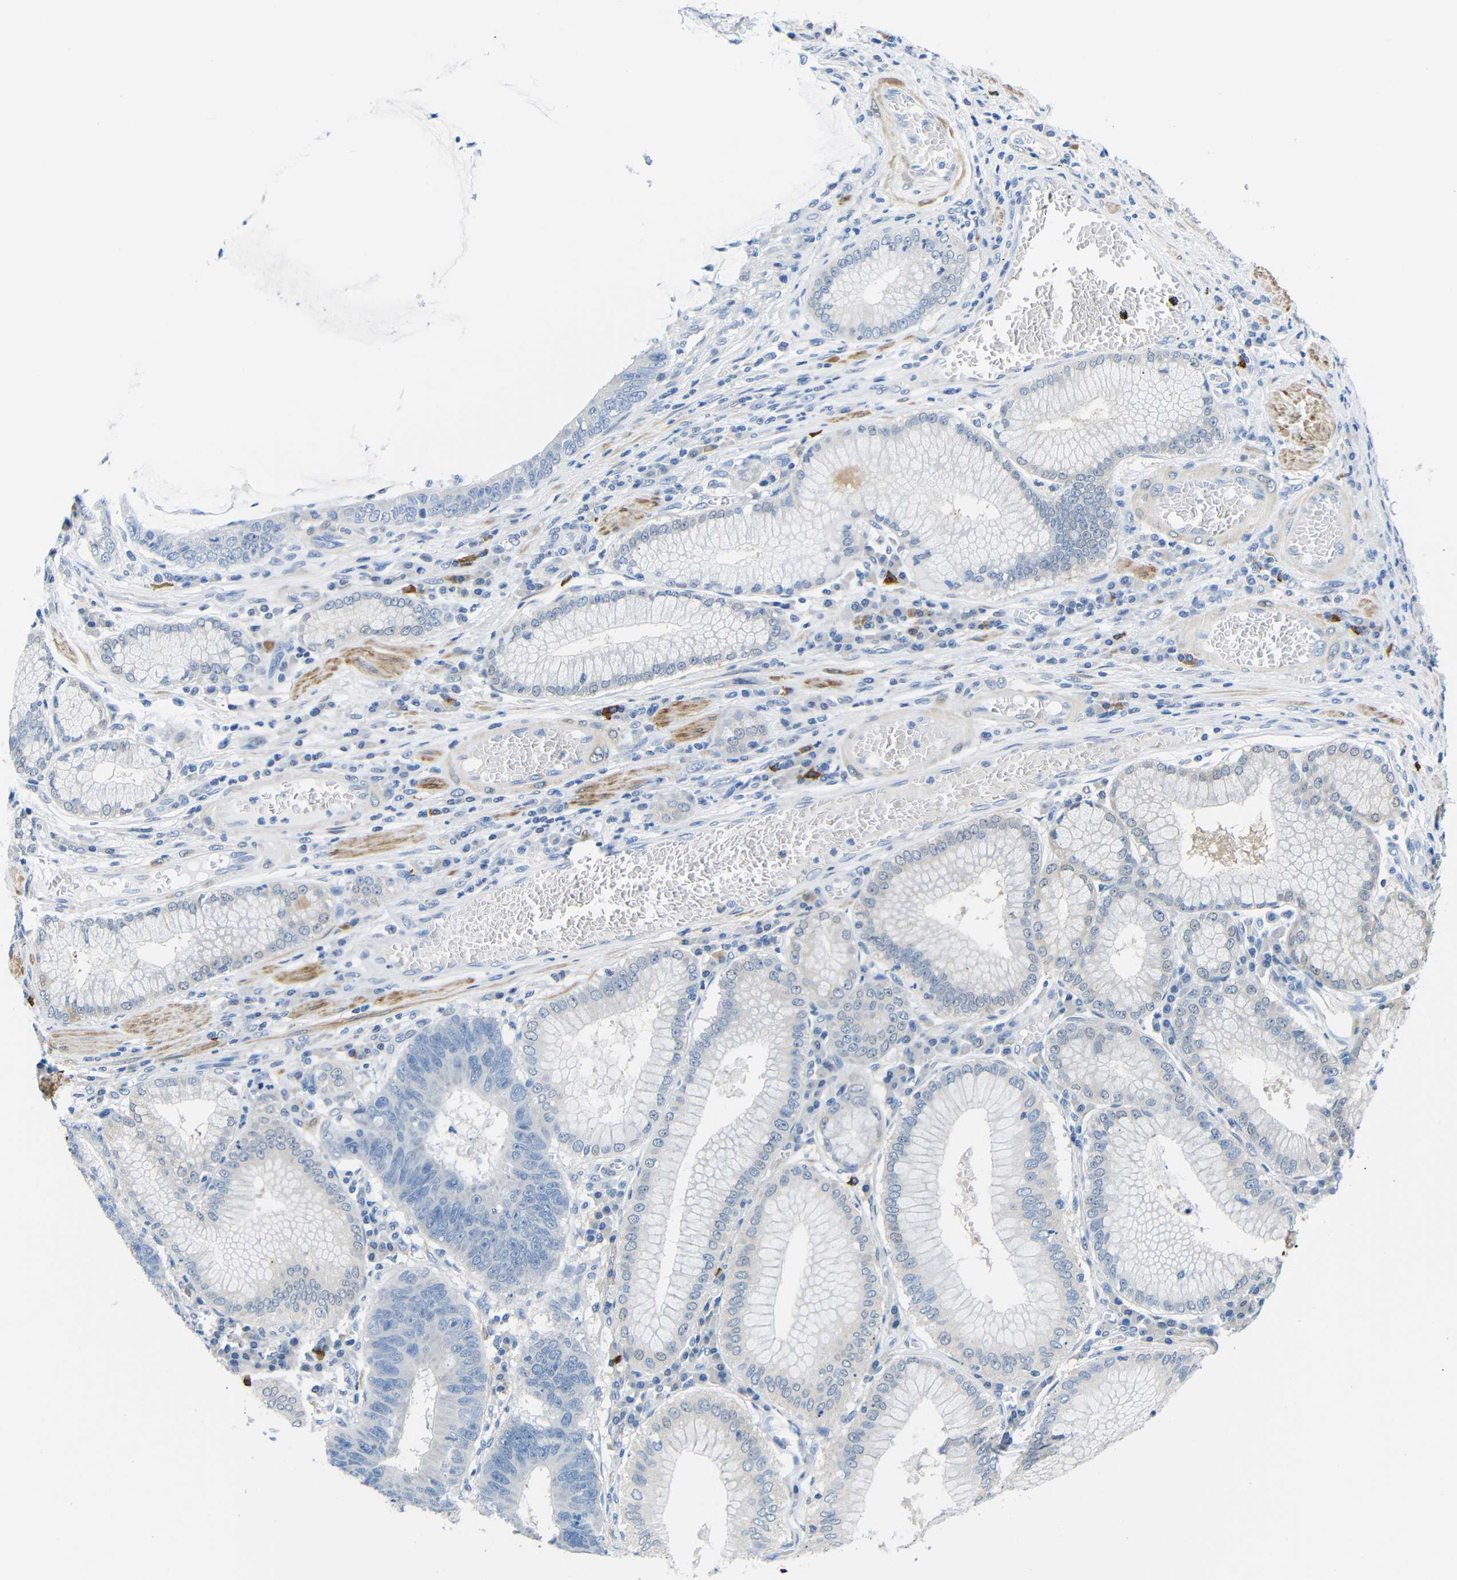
{"staining": {"intensity": "negative", "quantity": "none", "location": "none"}, "tissue": "stomach cancer", "cell_type": "Tumor cells", "image_type": "cancer", "snomed": [{"axis": "morphology", "description": "Adenocarcinoma, NOS"}, {"axis": "topography", "description": "Stomach"}], "caption": "The immunohistochemistry (IHC) photomicrograph has no significant staining in tumor cells of stomach cancer (adenocarcinoma) tissue.", "gene": "NEGR1", "patient": {"sex": "male", "age": 59}}